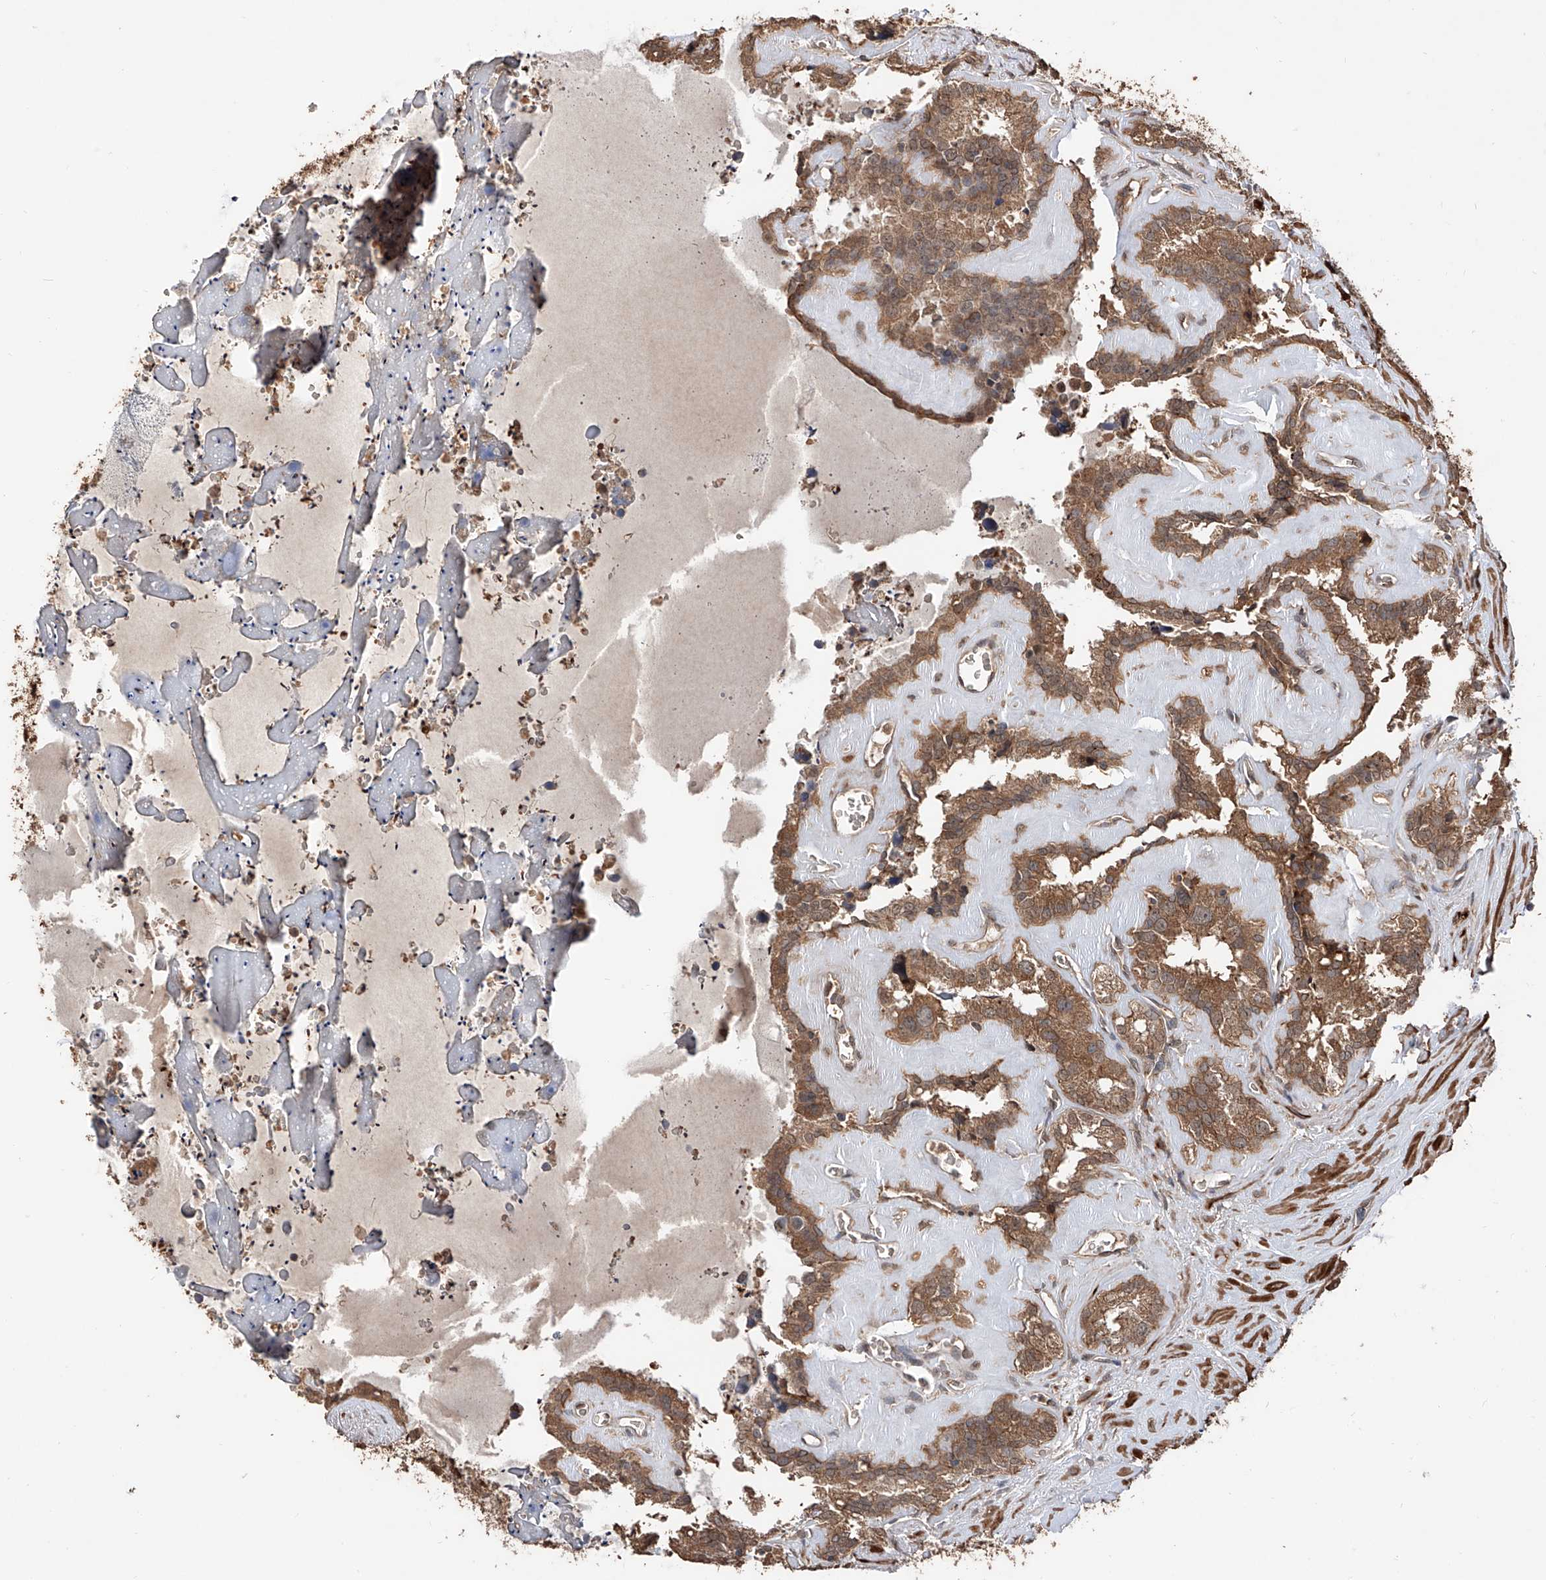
{"staining": {"intensity": "moderate", "quantity": ">75%", "location": "cytoplasmic/membranous"}, "tissue": "seminal vesicle", "cell_type": "Glandular cells", "image_type": "normal", "snomed": [{"axis": "morphology", "description": "Normal tissue, NOS"}, {"axis": "topography", "description": "Prostate"}, {"axis": "topography", "description": "Seminal veicle"}], "caption": "A medium amount of moderate cytoplasmic/membranous positivity is appreciated in approximately >75% of glandular cells in normal seminal vesicle.", "gene": "FAM135A", "patient": {"sex": "male", "age": 59}}